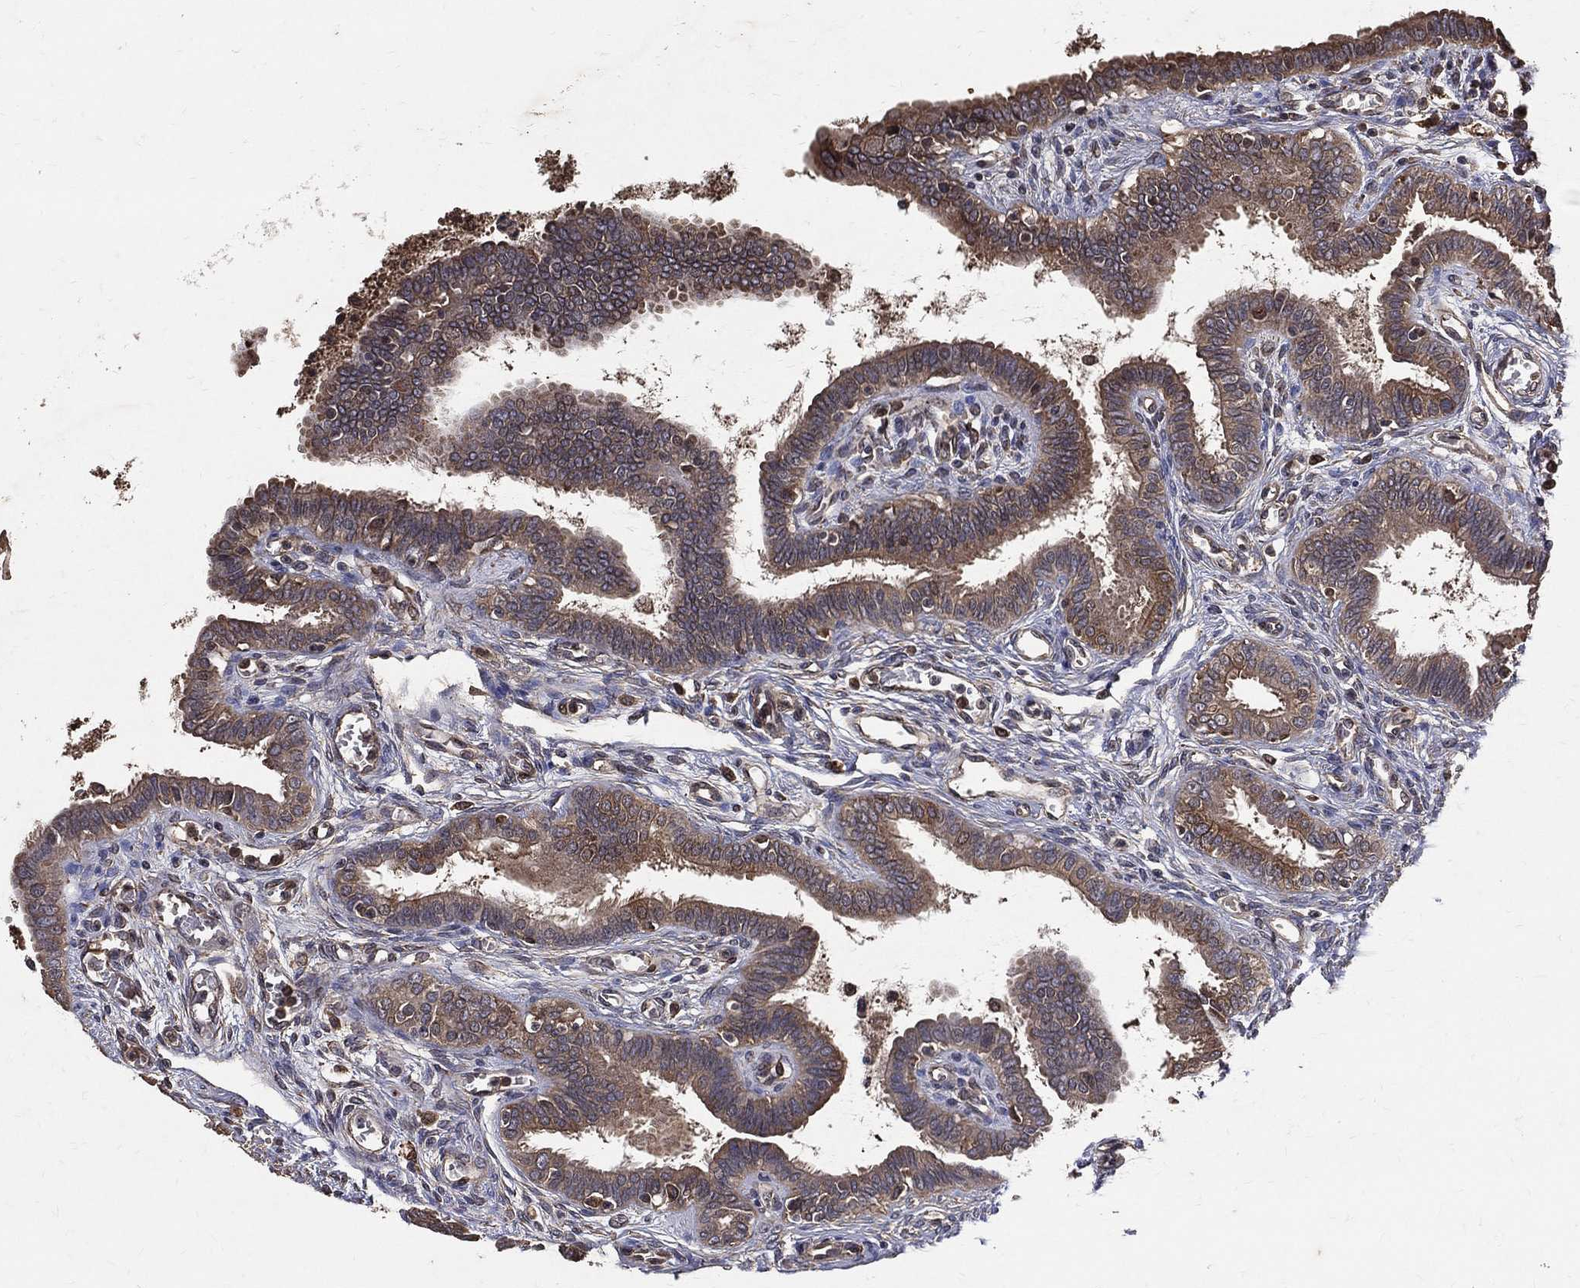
{"staining": {"intensity": "moderate", "quantity": "25%-75%", "location": "cytoplasmic/membranous"}, "tissue": "fallopian tube", "cell_type": "Glandular cells", "image_type": "normal", "snomed": [{"axis": "morphology", "description": "Normal tissue, NOS"}, {"axis": "morphology", "description": "Carcinoma, endometroid"}, {"axis": "topography", "description": "Fallopian tube"}, {"axis": "topography", "description": "Ovary"}], "caption": "Brown immunohistochemical staining in benign fallopian tube shows moderate cytoplasmic/membranous staining in about 25%-75% of glandular cells. (brown staining indicates protein expression, while blue staining denotes nuclei).", "gene": "DPYSL2", "patient": {"sex": "female", "age": 42}}